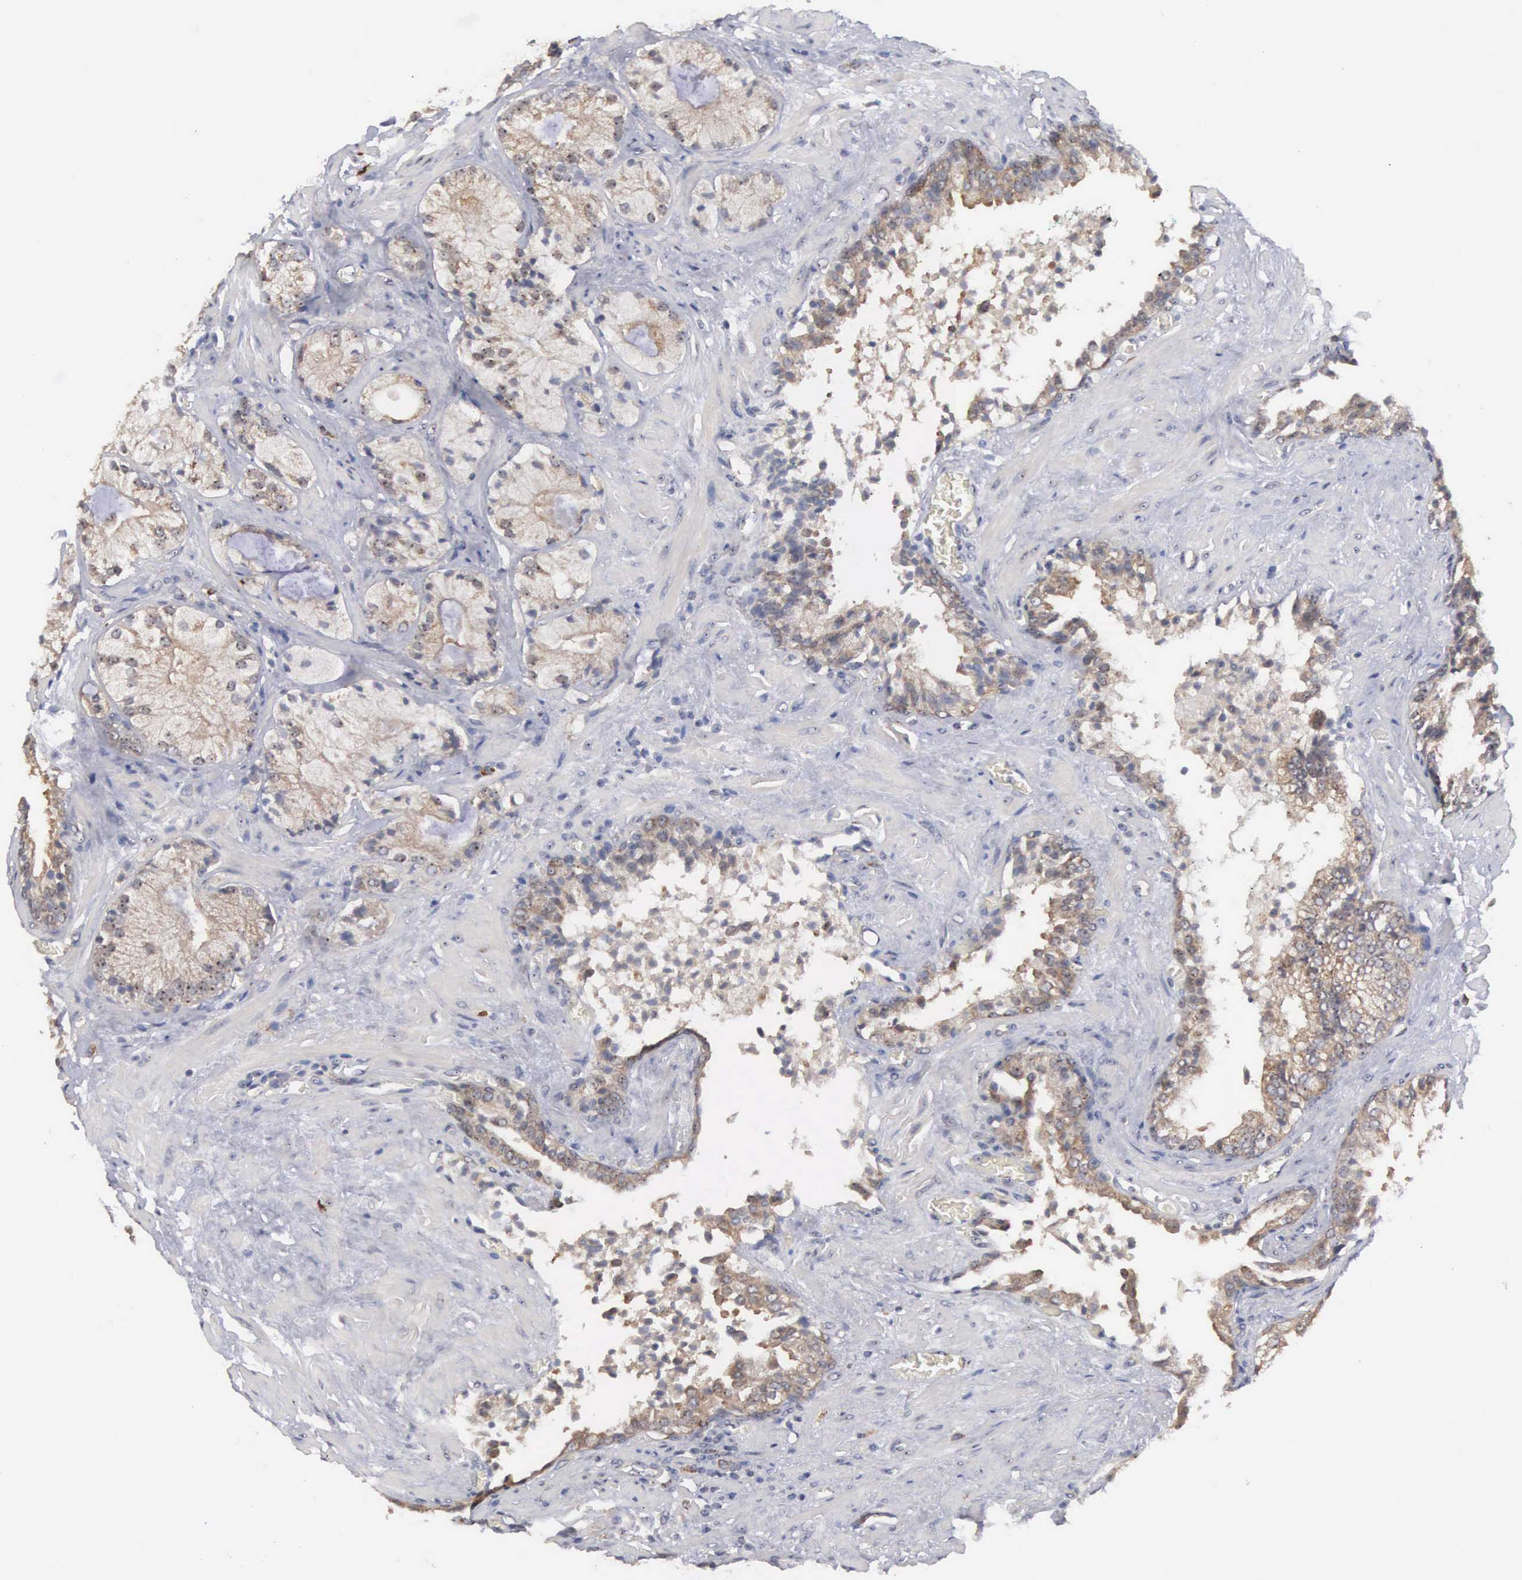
{"staining": {"intensity": "moderate", "quantity": ">75%", "location": "cytoplasmic/membranous"}, "tissue": "prostate cancer", "cell_type": "Tumor cells", "image_type": "cancer", "snomed": [{"axis": "morphology", "description": "Adenocarcinoma, Medium grade"}, {"axis": "topography", "description": "Prostate"}], "caption": "Approximately >75% of tumor cells in human prostate cancer reveal moderate cytoplasmic/membranous protein positivity as visualized by brown immunohistochemical staining.", "gene": "AMN", "patient": {"sex": "male", "age": 70}}